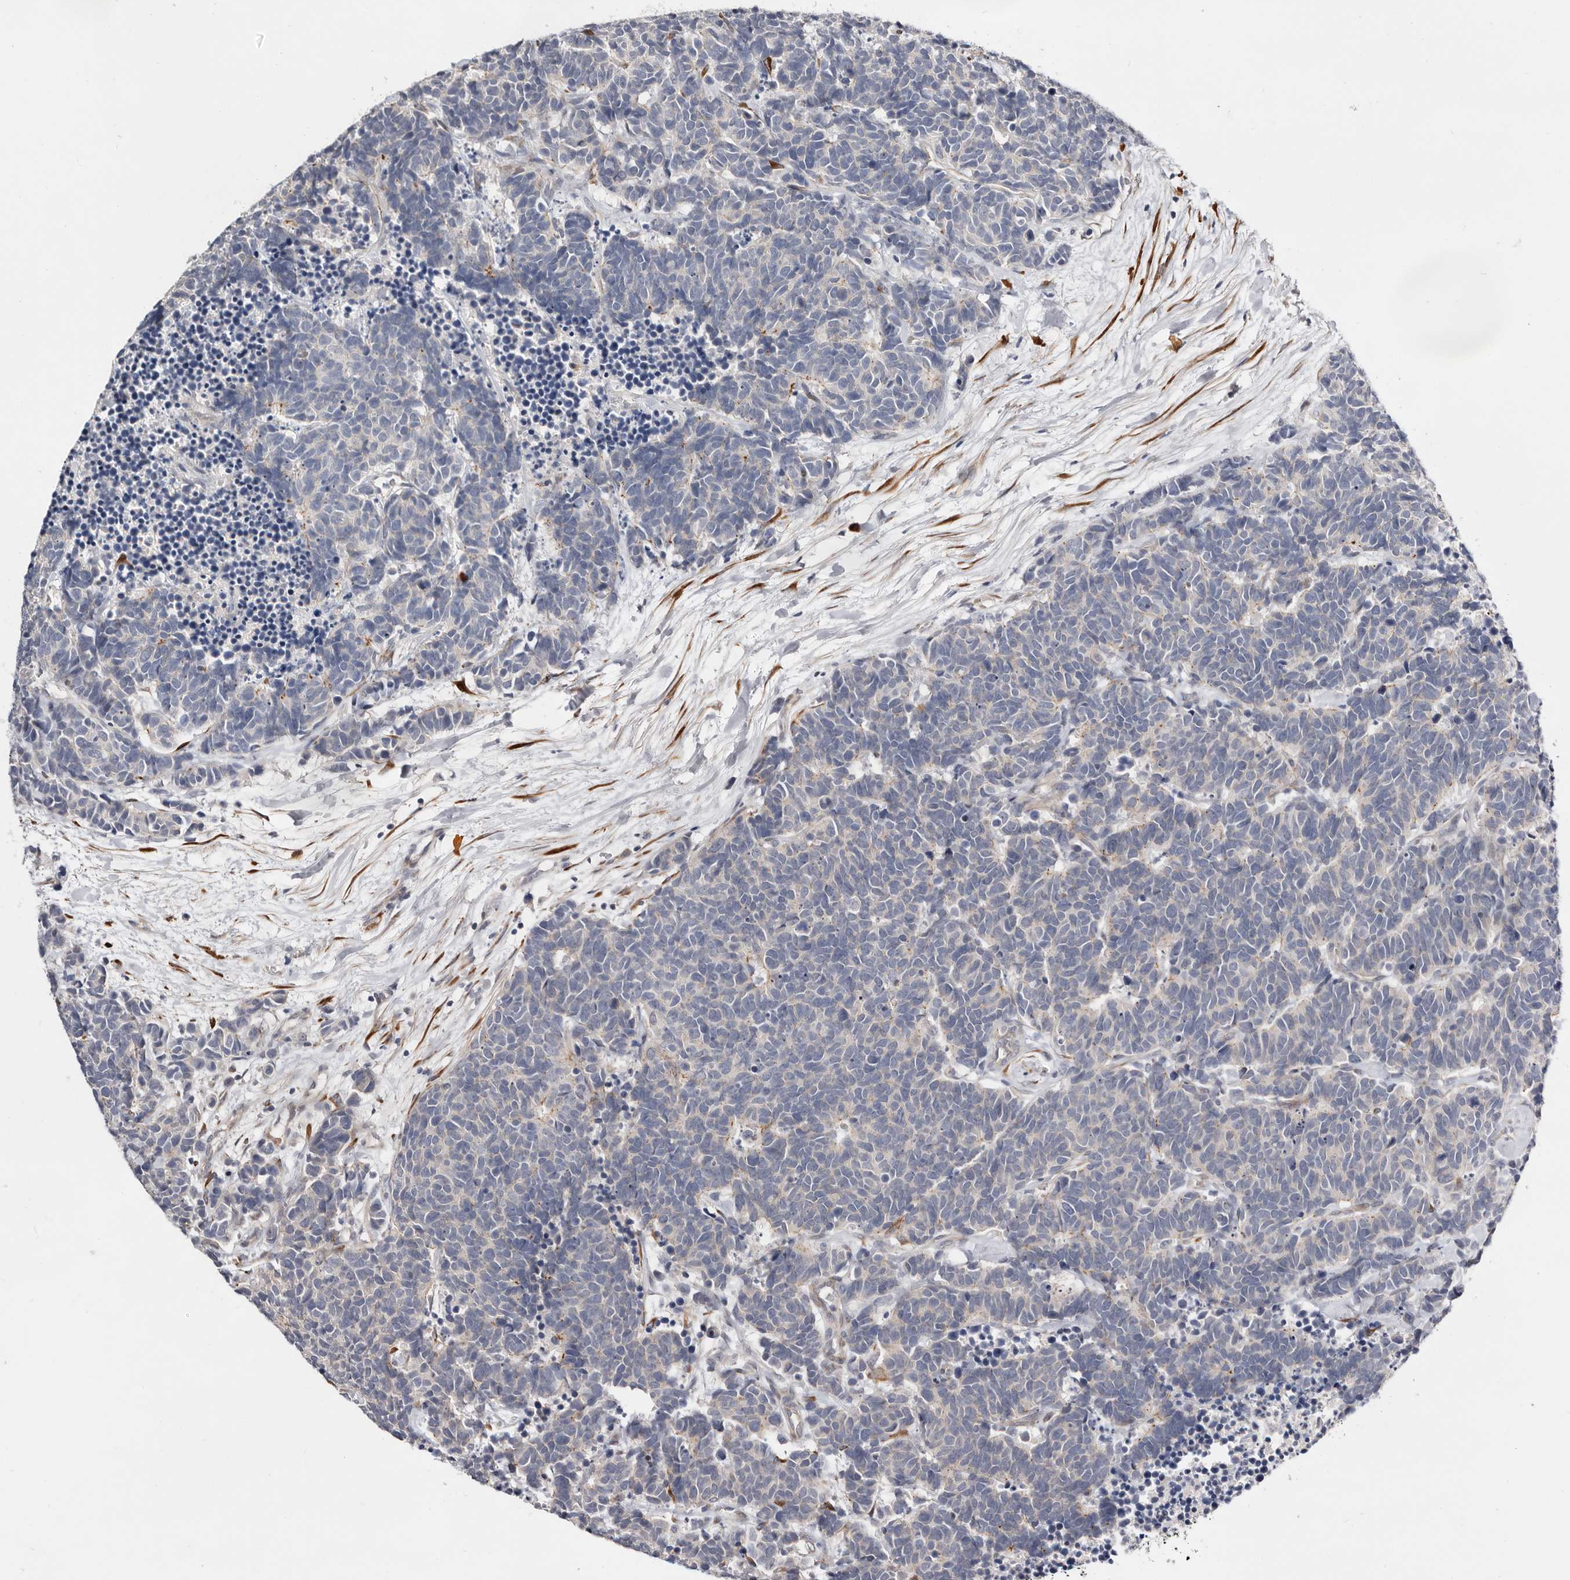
{"staining": {"intensity": "negative", "quantity": "none", "location": "none"}, "tissue": "carcinoid", "cell_type": "Tumor cells", "image_type": "cancer", "snomed": [{"axis": "morphology", "description": "Carcinoma, NOS"}, {"axis": "morphology", "description": "Carcinoid, malignant, NOS"}, {"axis": "topography", "description": "Urinary bladder"}], "caption": "The histopathology image reveals no staining of tumor cells in carcinoid.", "gene": "USH1C", "patient": {"sex": "male", "age": 57}}